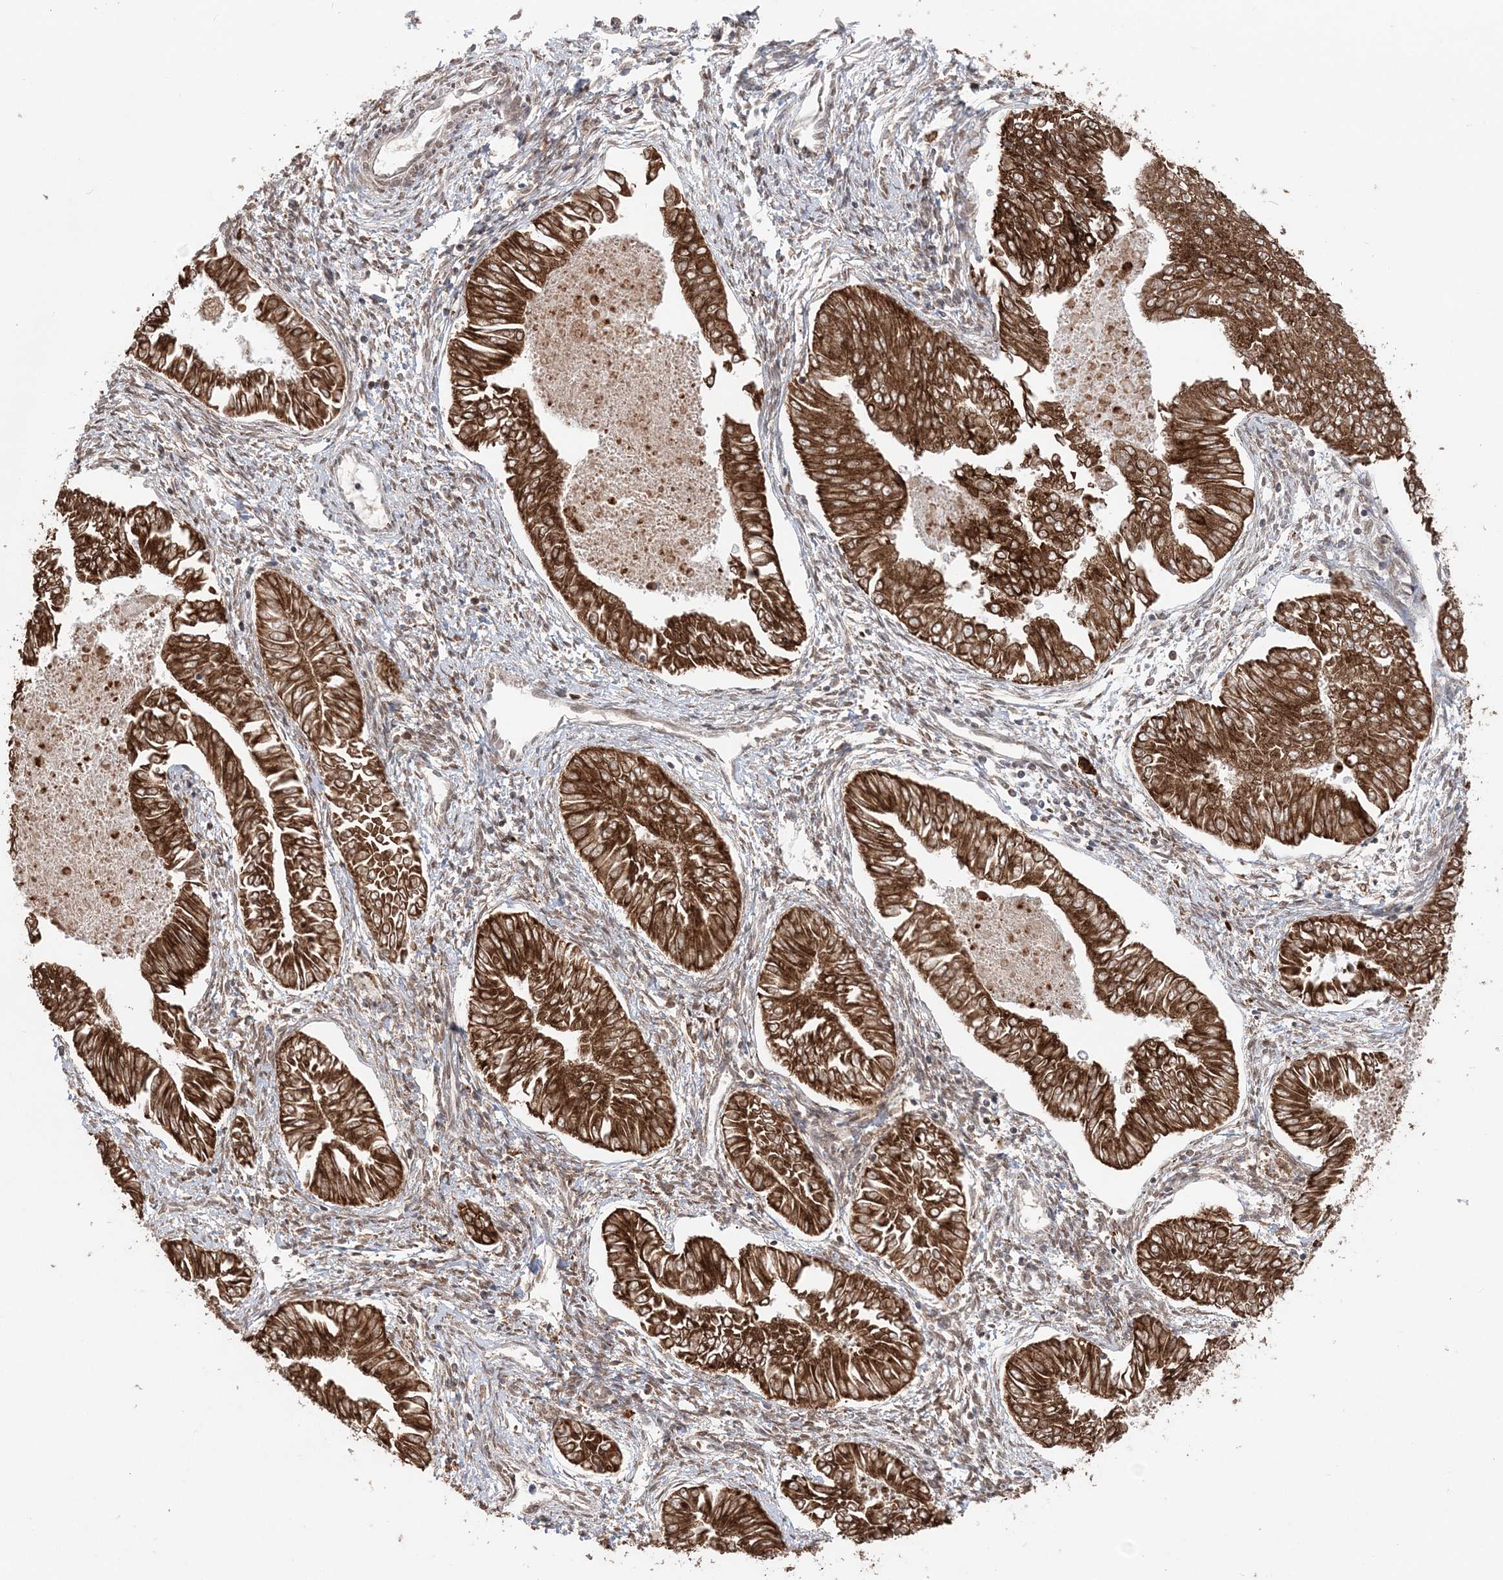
{"staining": {"intensity": "strong", "quantity": ">75%", "location": "cytoplasmic/membranous"}, "tissue": "endometrial cancer", "cell_type": "Tumor cells", "image_type": "cancer", "snomed": [{"axis": "morphology", "description": "Adenocarcinoma, NOS"}, {"axis": "topography", "description": "Endometrium"}], "caption": "Endometrial cancer (adenocarcinoma) tissue demonstrates strong cytoplasmic/membranous staining in about >75% of tumor cells", "gene": "TMED10", "patient": {"sex": "female", "age": 53}}